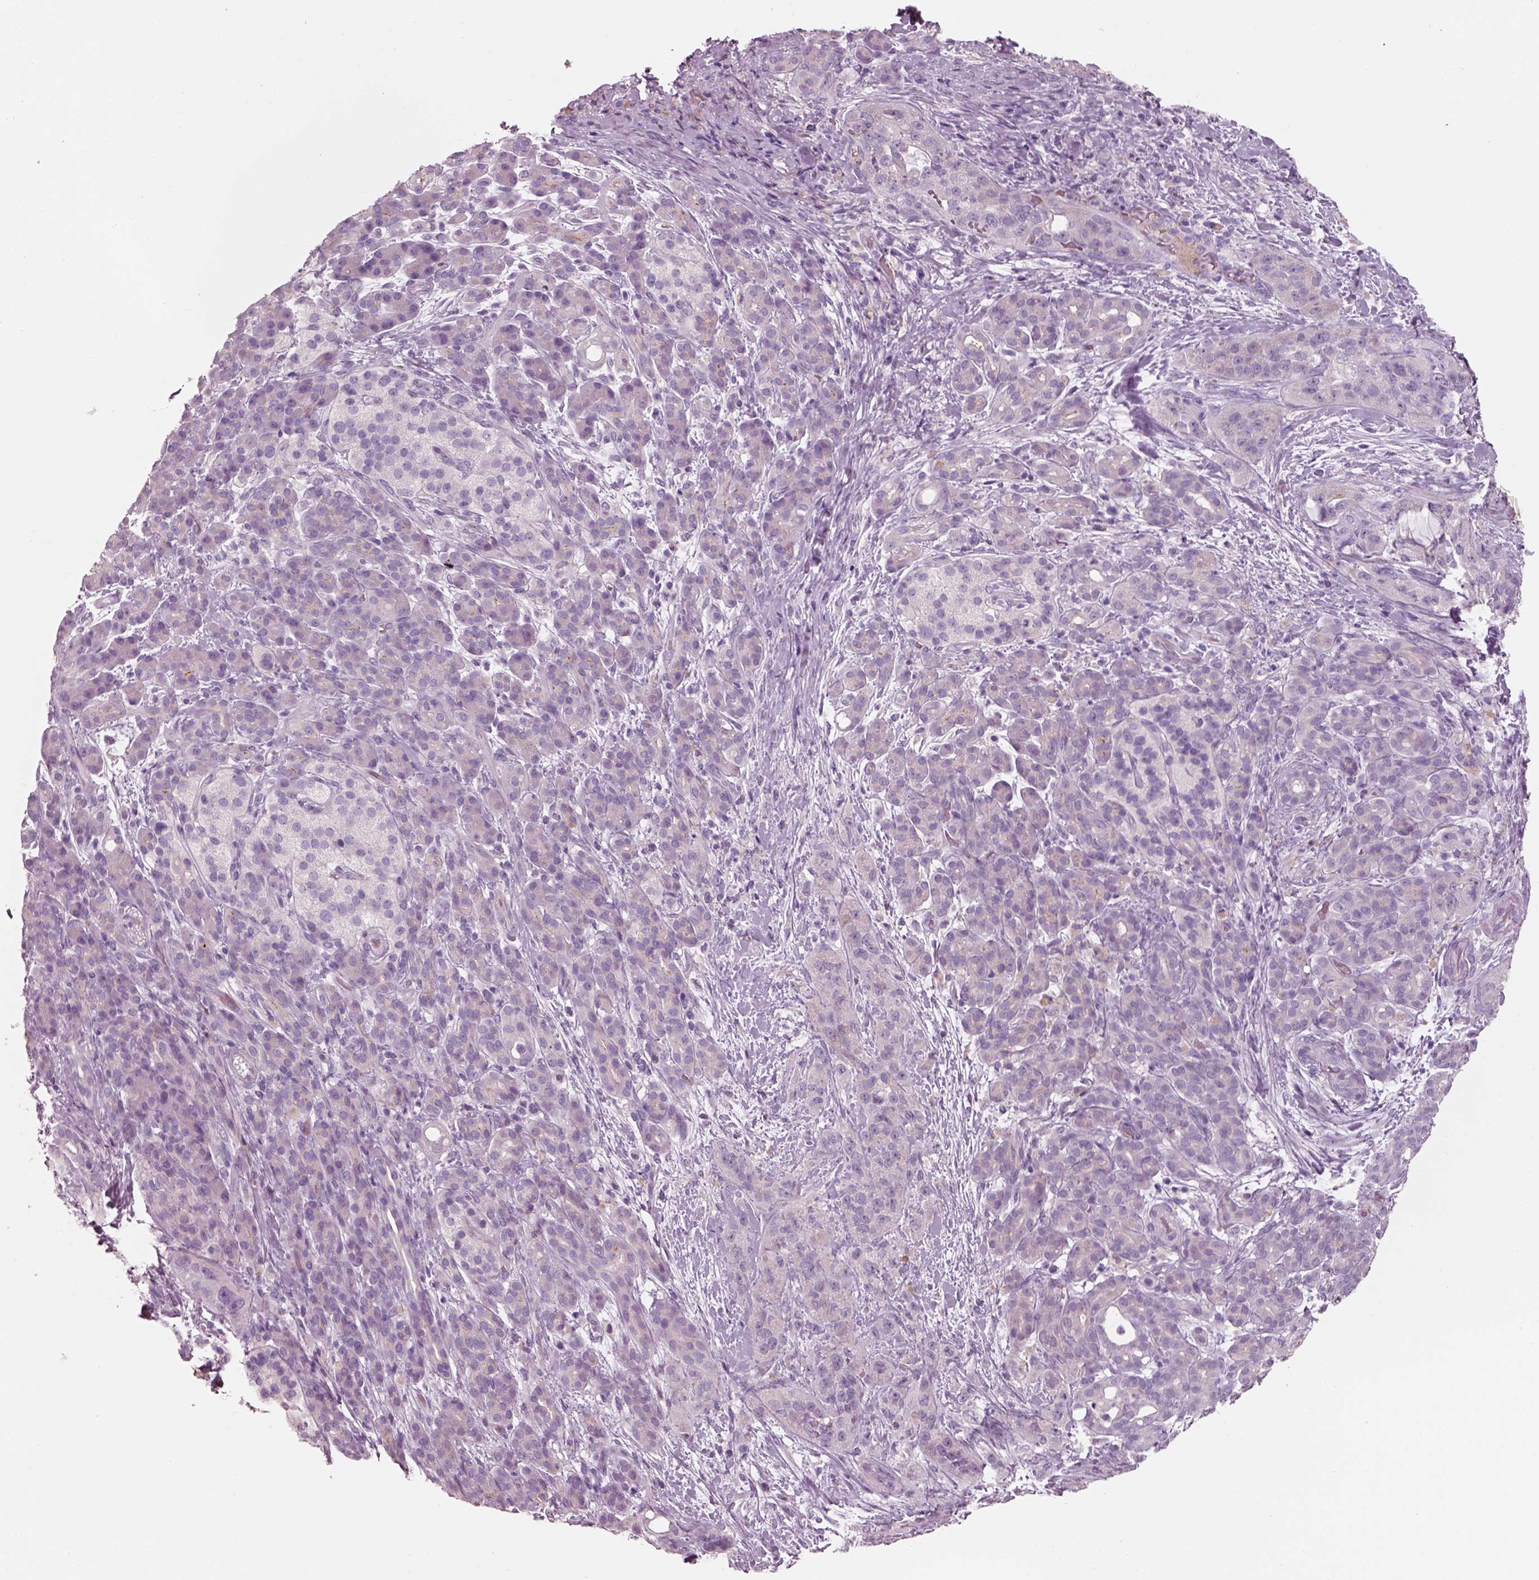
{"staining": {"intensity": "negative", "quantity": "none", "location": "none"}, "tissue": "pancreatic cancer", "cell_type": "Tumor cells", "image_type": "cancer", "snomed": [{"axis": "morphology", "description": "Adenocarcinoma, NOS"}, {"axis": "topography", "description": "Pancreas"}], "caption": "Tumor cells are negative for brown protein staining in pancreatic cancer (adenocarcinoma). Brightfield microscopy of IHC stained with DAB (3,3'-diaminobenzidine) (brown) and hematoxylin (blue), captured at high magnification.", "gene": "PNOC", "patient": {"sex": "male", "age": 44}}